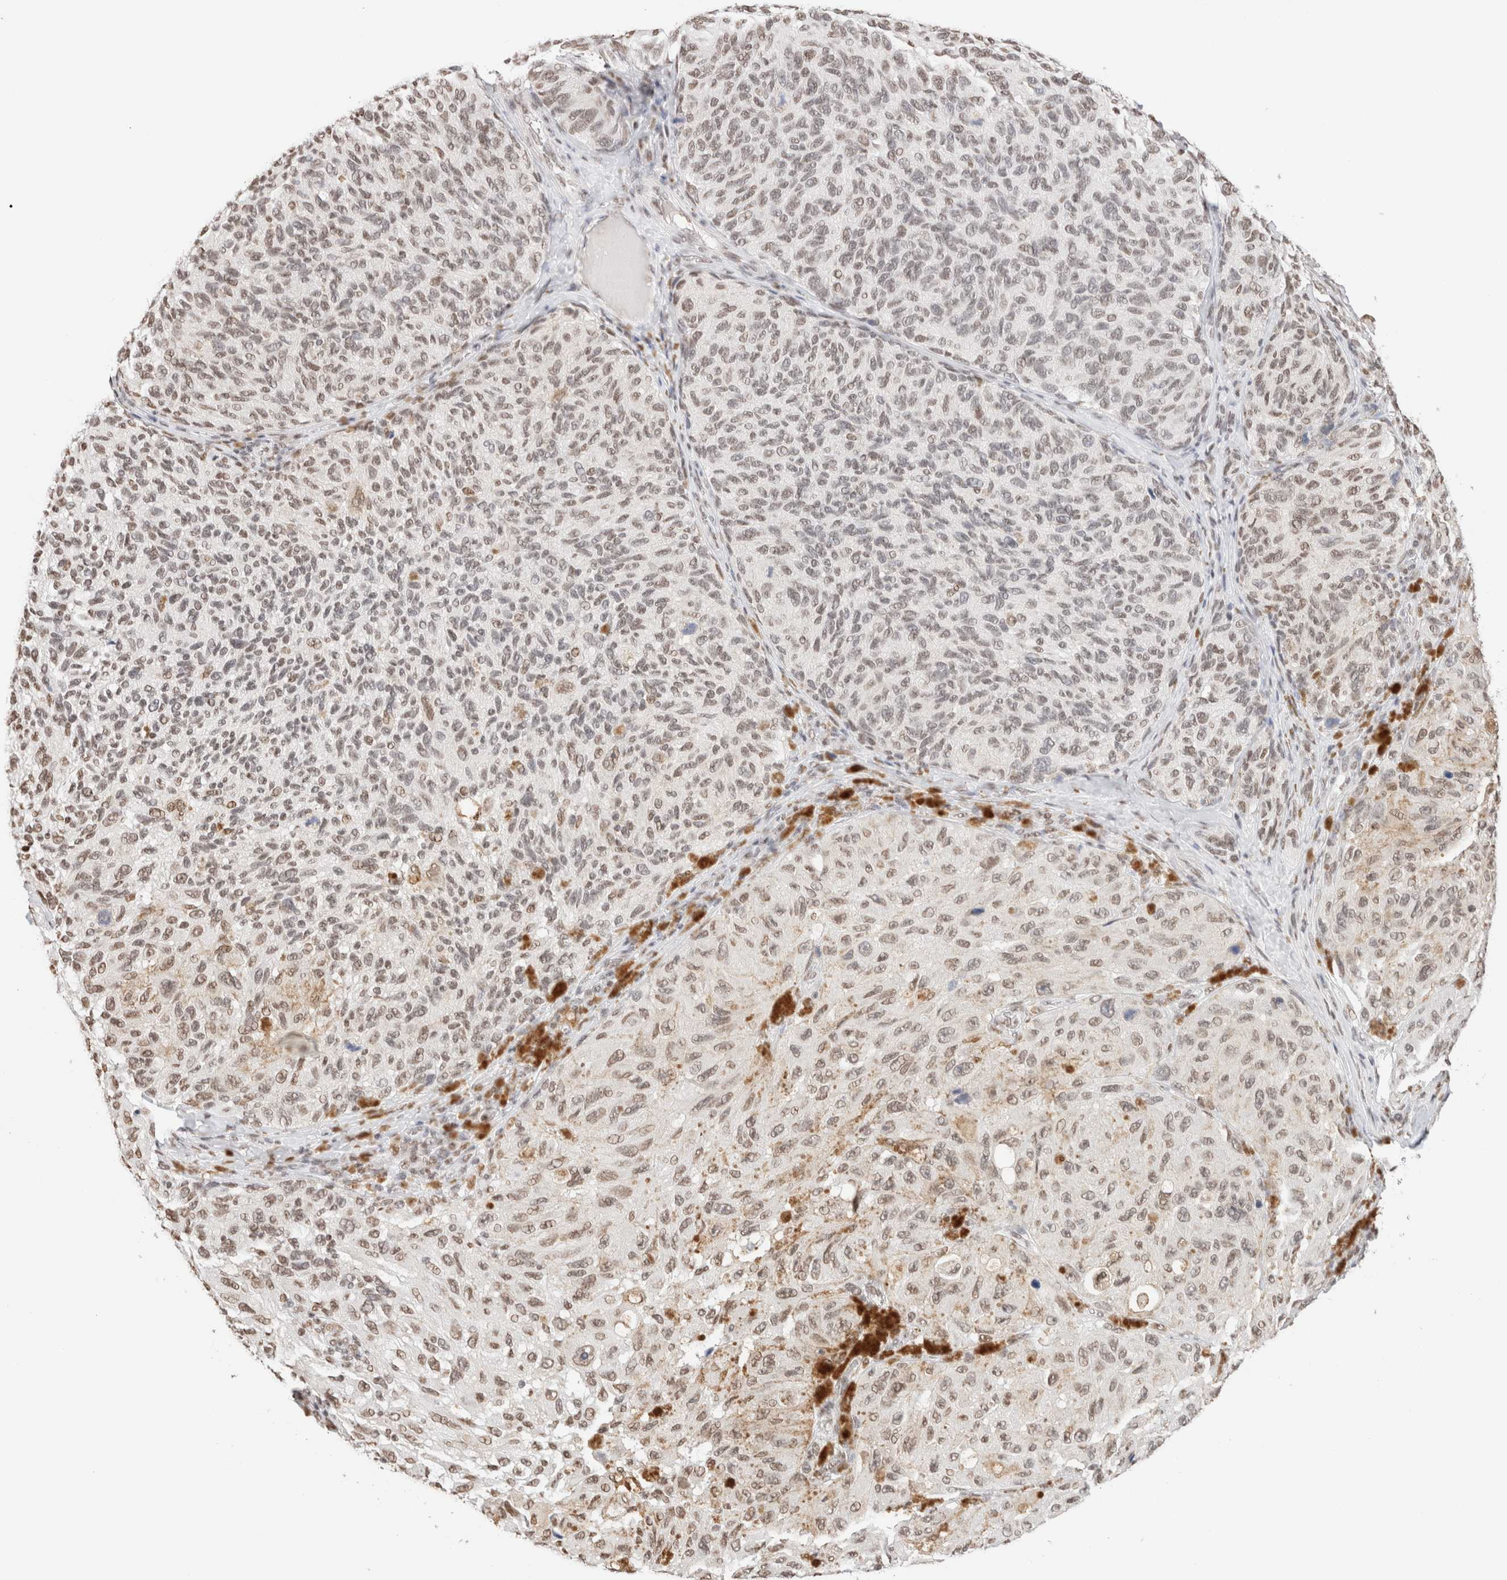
{"staining": {"intensity": "moderate", "quantity": "25%-75%", "location": "nuclear"}, "tissue": "melanoma", "cell_type": "Tumor cells", "image_type": "cancer", "snomed": [{"axis": "morphology", "description": "Malignant melanoma, NOS"}, {"axis": "topography", "description": "Skin"}], "caption": "High-magnification brightfield microscopy of malignant melanoma stained with DAB (3,3'-diaminobenzidine) (brown) and counterstained with hematoxylin (blue). tumor cells exhibit moderate nuclear positivity is appreciated in approximately25%-75% of cells.", "gene": "SUPT3H", "patient": {"sex": "female", "age": 73}}